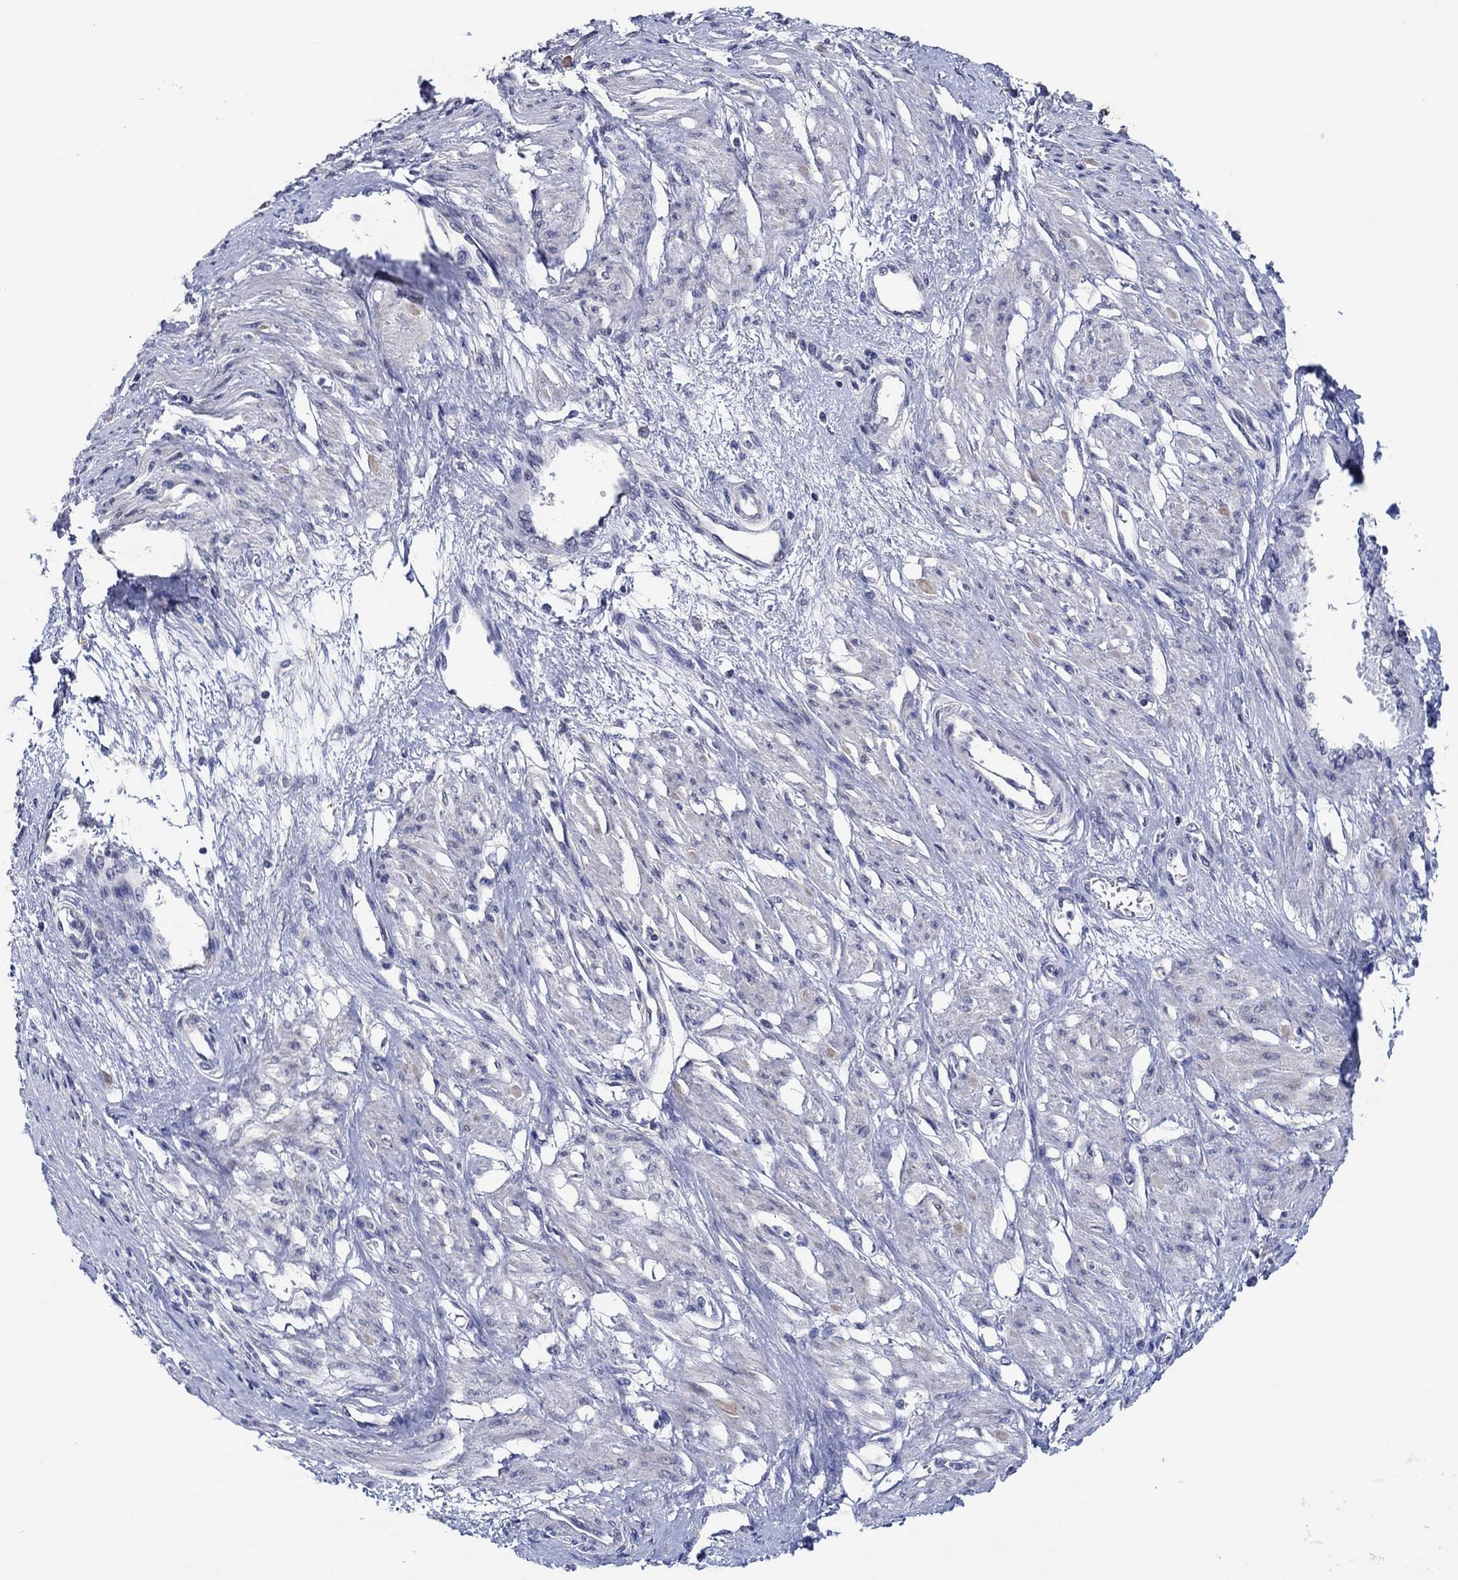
{"staining": {"intensity": "negative", "quantity": "none", "location": "none"}, "tissue": "smooth muscle", "cell_type": "Smooth muscle cells", "image_type": "normal", "snomed": [{"axis": "morphology", "description": "Normal tissue, NOS"}, {"axis": "topography", "description": "Smooth muscle"}, {"axis": "topography", "description": "Uterus"}], "caption": "IHC photomicrograph of normal human smooth muscle stained for a protein (brown), which reveals no expression in smooth muscle cells. (Brightfield microscopy of DAB (3,3'-diaminobenzidine) immunohistochemistry (IHC) at high magnification).", "gene": "PRRT3", "patient": {"sex": "female", "age": 39}}